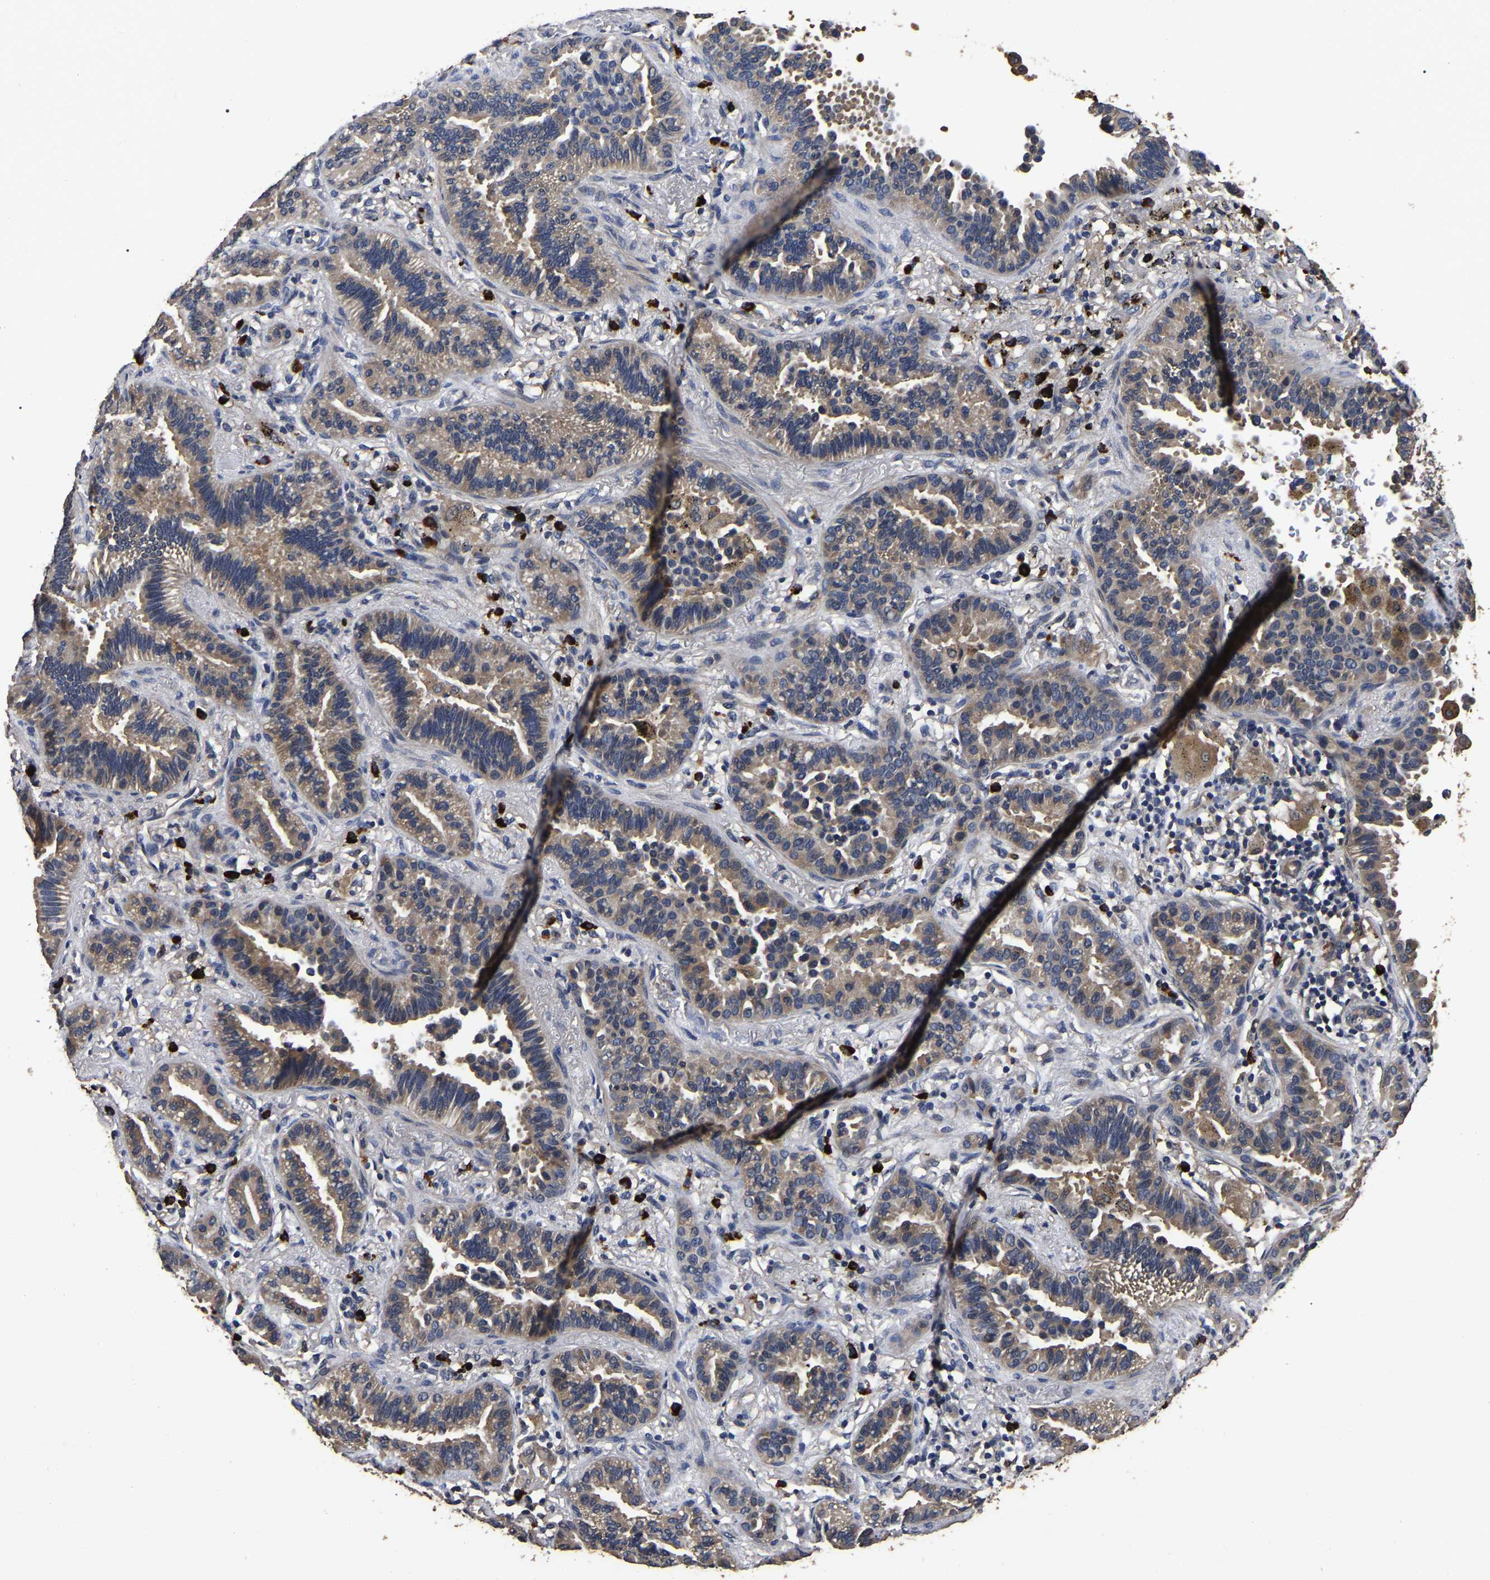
{"staining": {"intensity": "weak", "quantity": "25%-75%", "location": "cytoplasmic/membranous"}, "tissue": "lung cancer", "cell_type": "Tumor cells", "image_type": "cancer", "snomed": [{"axis": "morphology", "description": "Normal tissue, NOS"}, {"axis": "morphology", "description": "Adenocarcinoma, NOS"}, {"axis": "topography", "description": "Lung"}], "caption": "Lung adenocarcinoma stained for a protein exhibits weak cytoplasmic/membranous positivity in tumor cells.", "gene": "STK32C", "patient": {"sex": "male", "age": 59}}